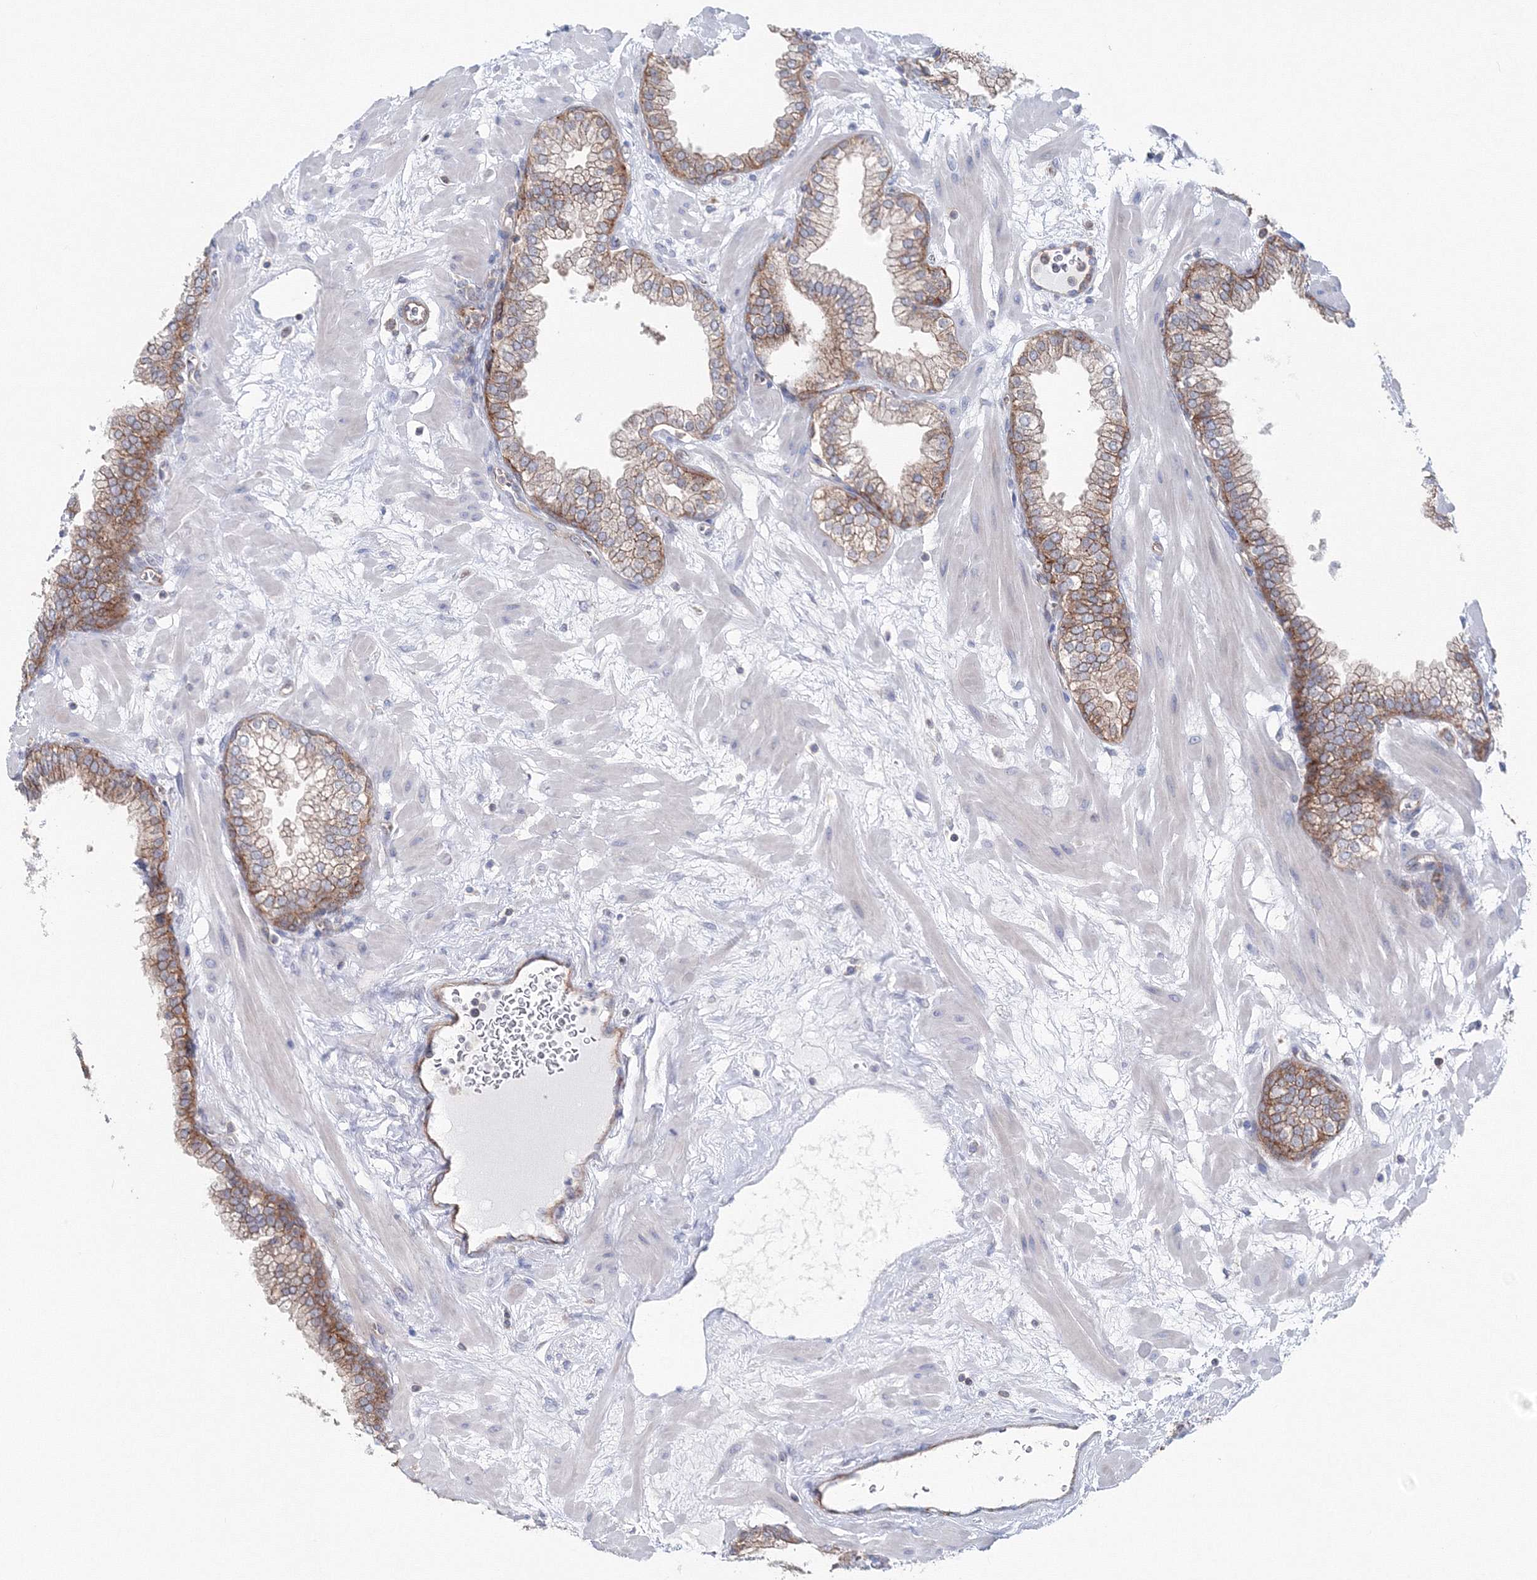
{"staining": {"intensity": "moderate", "quantity": "25%-75%", "location": "cytoplasmic/membranous"}, "tissue": "prostate", "cell_type": "Glandular cells", "image_type": "normal", "snomed": [{"axis": "morphology", "description": "Normal tissue, NOS"}, {"axis": "morphology", "description": "Urothelial carcinoma, Low grade"}, {"axis": "topography", "description": "Urinary bladder"}, {"axis": "topography", "description": "Prostate"}], "caption": "An immunohistochemistry image of unremarkable tissue is shown. Protein staining in brown highlights moderate cytoplasmic/membranous positivity in prostate within glandular cells. Using DAB (brown) and hematoxylin (blue) stains, captured at high magnification using brightfield microscopy.", "gene": "GGA2", "patient": {"sex": "male", "age": 60}}